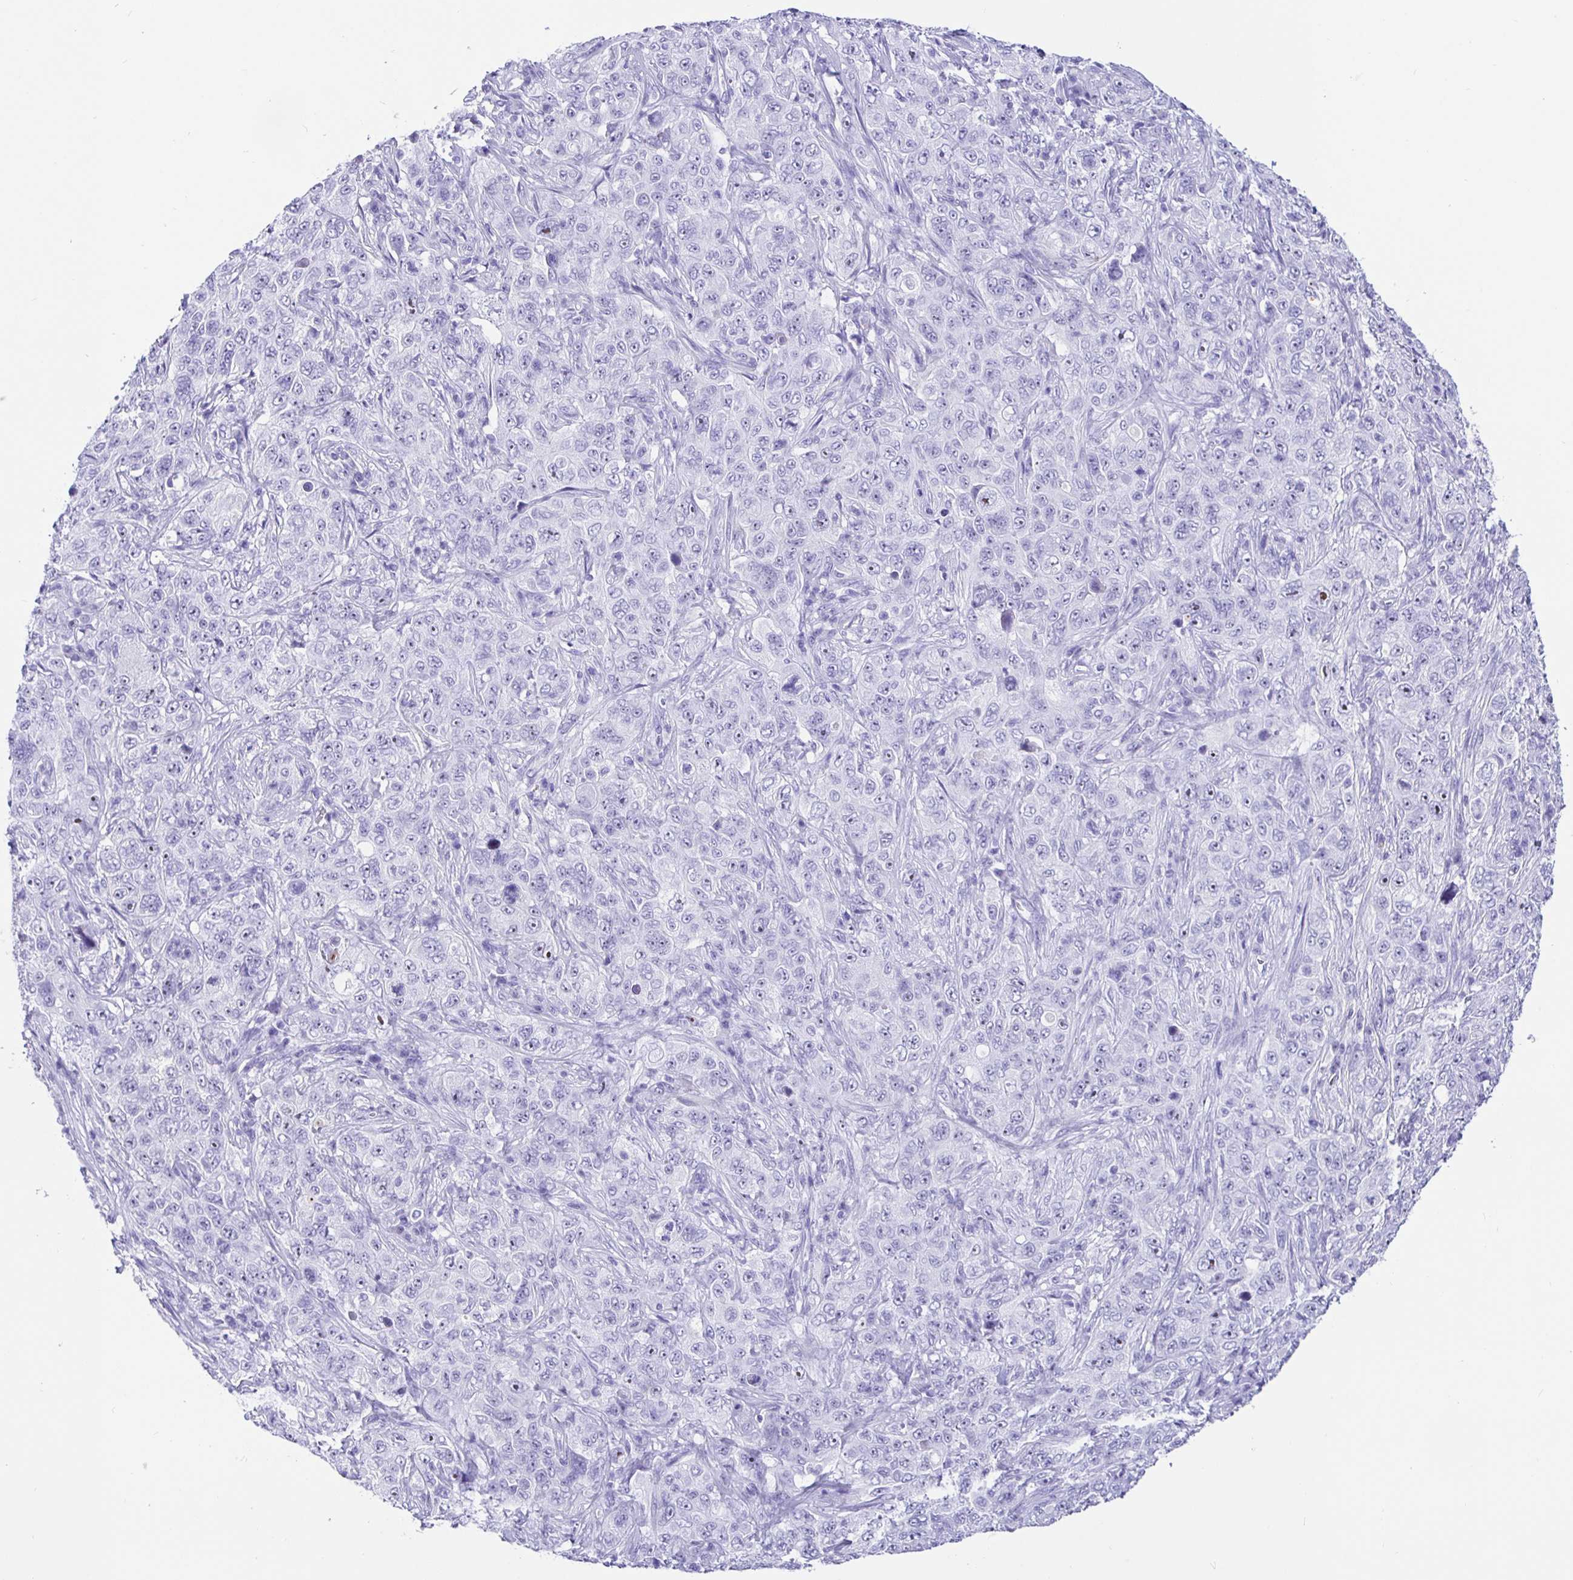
{"staining": {"intensity": "negative", "quantity": "none", "location": "none"}, "tissue": "pancreatic cancer", "cell_type": "Tumor cells", "image_type": "cancer", "snomed": [{"axis": "morphology", "description": "Adenocarcinoma, NOS"}, {"axis": "topography", "description": "Pancreas"}], "caption": "Immunohistochemistry (IHC) histopathology image of pancreatic adenocarcinoma stained for a protein (brown), which shows no staining in tumor cells.", "gene": "PRAMEF19", "patient": {"sex": "male", "age": 68}}